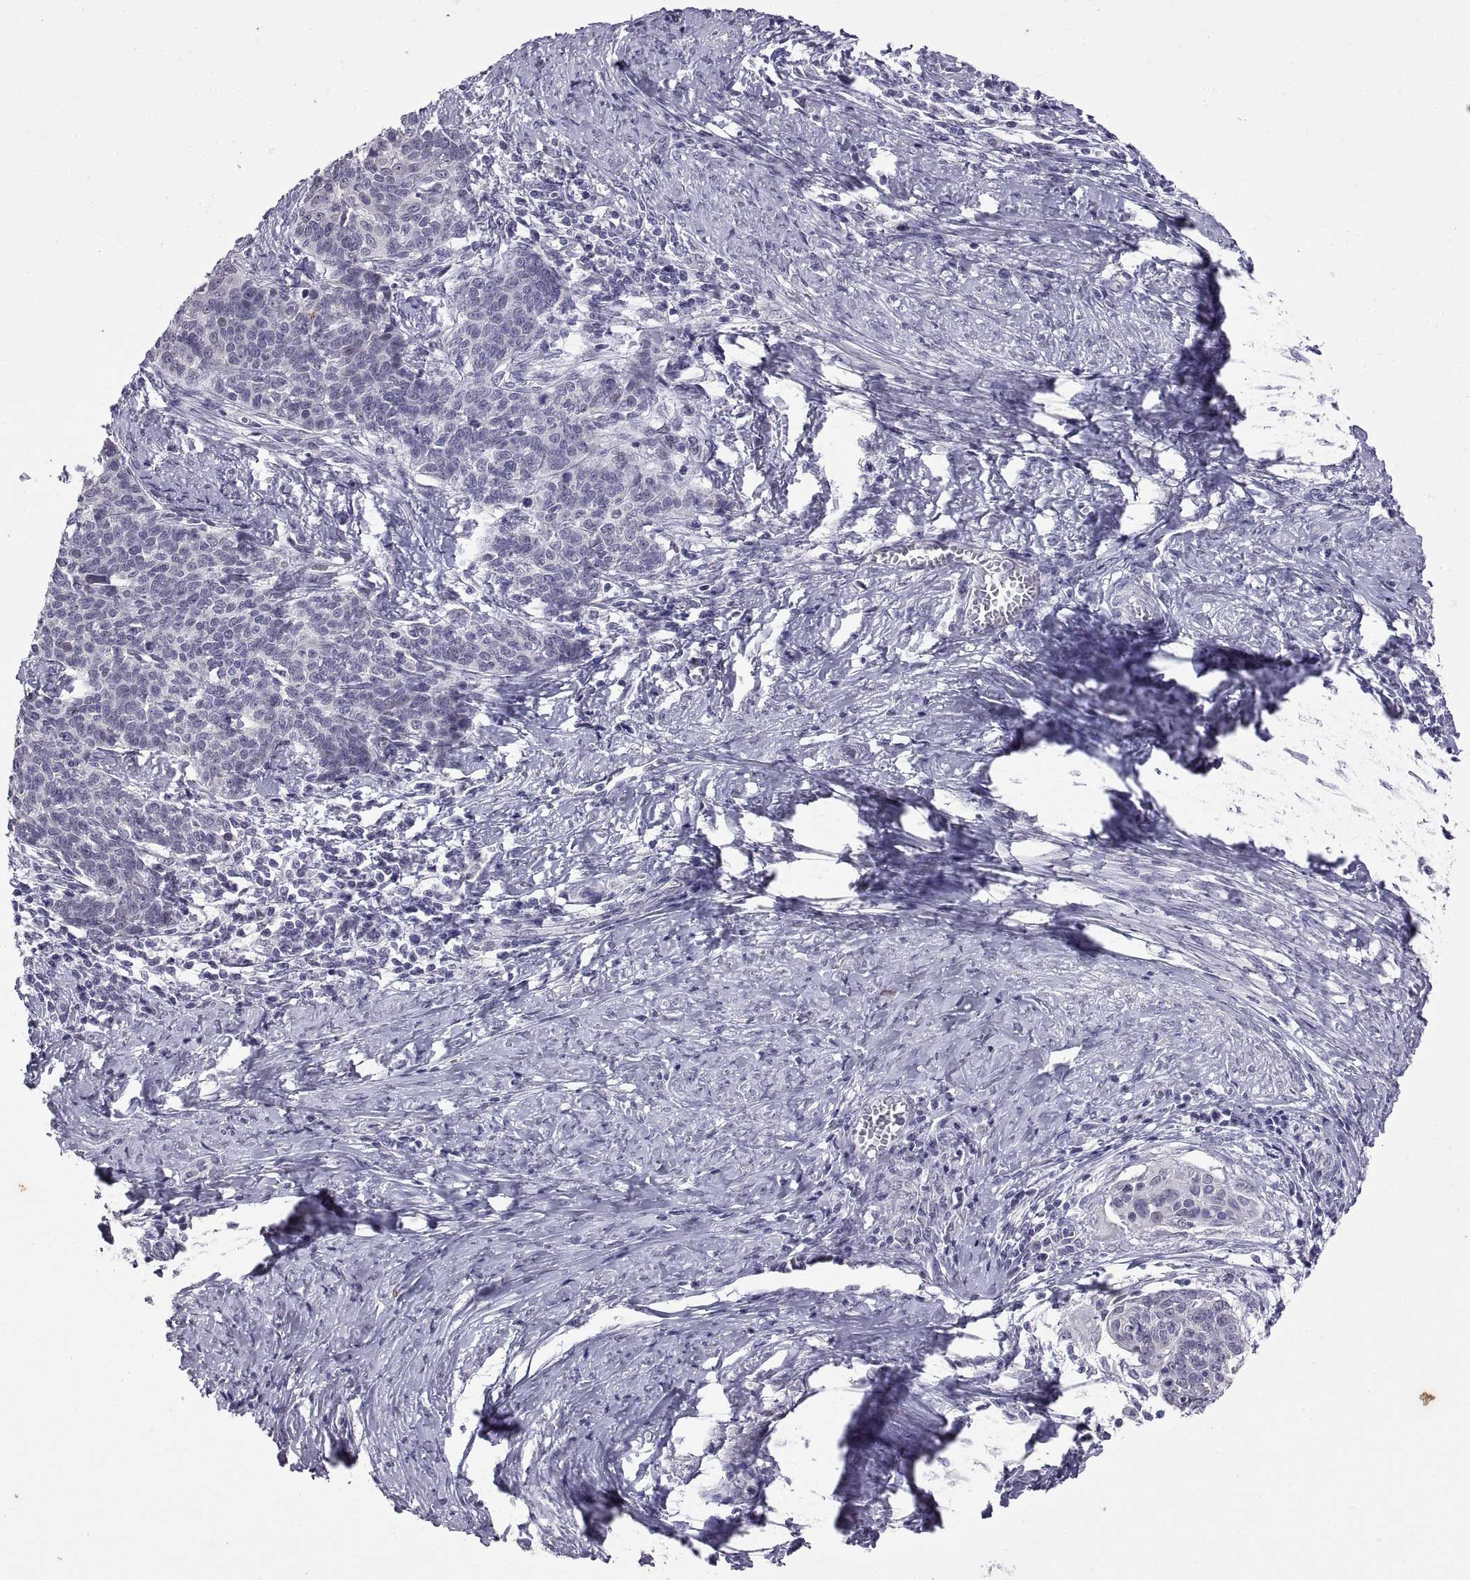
{"staining": {"intensity": "negative", "quantity": "none", "location": "none"}, "tissue": "cervical cancer", "cell_type": "Tumor cells", "image_type": "cancer", "snomed": [{"axis": "morphology", "description": "Squamous cell carcinoma, NOS"}, {"axis": "topography", "description": "Cervix"}], "caption": "Image shows no protein expression in tumor cells of cervical squamous cell carcinoma tissue.", "gene": "KRT77", "patient": {"sex": "female", "age": 39}}